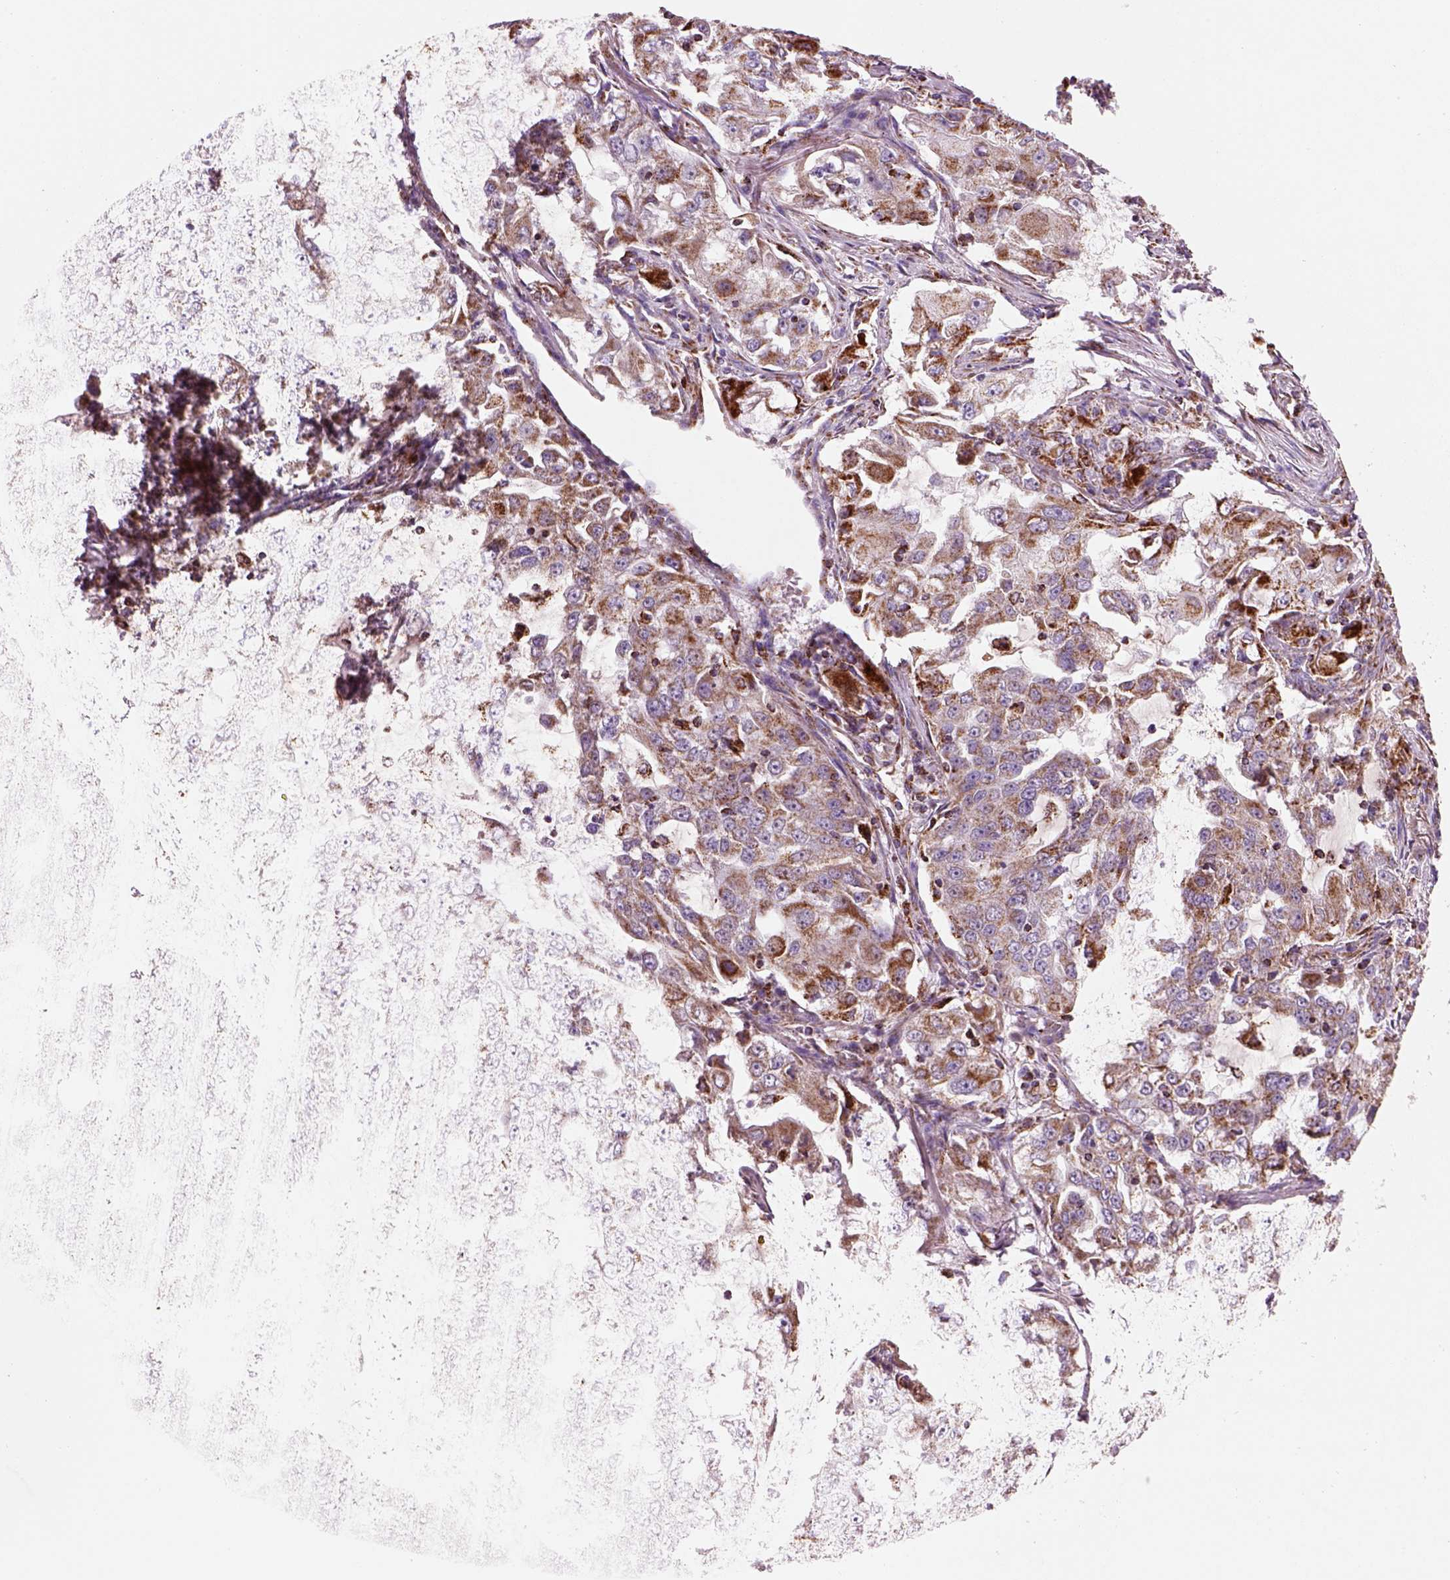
{"staining": {"intensity": "moderate", "quantity": ">75%", "location": "cytoplasmic/membranous"}, "tissue": "lung cancer", "cell_type": "Tumor cells", "image_type": "cancer", "snomed": [{"axis": "morphology", "description": "Adenocarcinoma, NOS"}, {"axis": "topography", "description": "Lung"}], "caption": "Immunohistochemical staining of human adenocarcinoma (lung) demonstrates medium levels of moderate cytoplasmic/membranous positivity in about >75% of tumor cells.", "gene": "SLC25A24", "patient": {"sex": "female", "age": 61}}